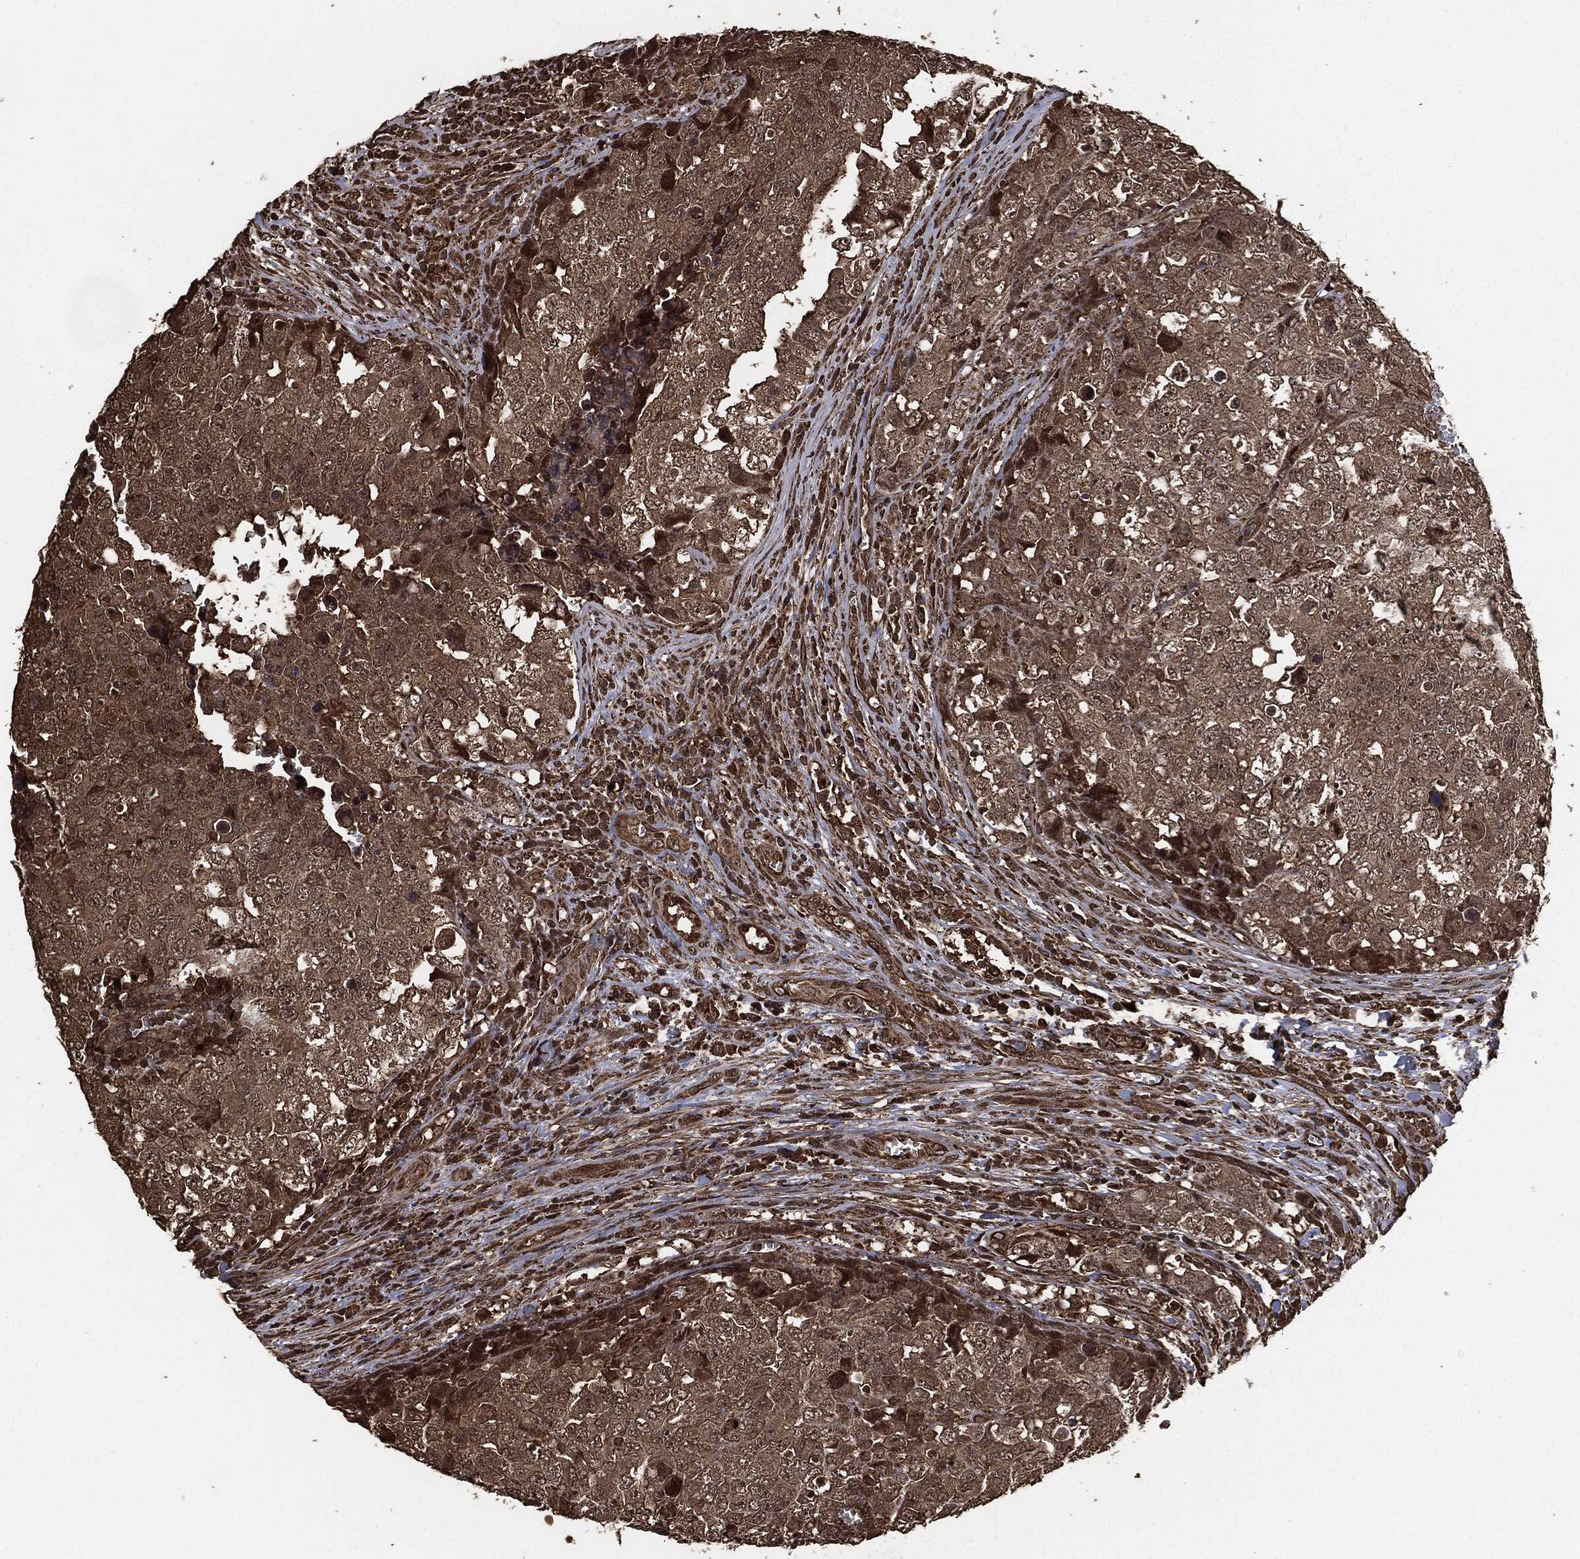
{"staining": {"intensity": "moderate", "quantity": "25%-75%", "location": "cytoplasmic/membranous"}, "tissue": "testis cancer", "cell_type": "Tumor cells", "image_type": "cancer", "snomed": [{"axis": "morphology", "description": "Carcinoma, Embryonal, NOS"}, {"axis": "topography", "description": "Testis"}], "caption": "A micrograph of testis cancer (embryonal carcinoma) stained for a protein exhibits moderate cytoplasmic/membranous brown staining in tumor cells.", "gene": "EGFR", "patient": {"sex": "male", "age": 23}}